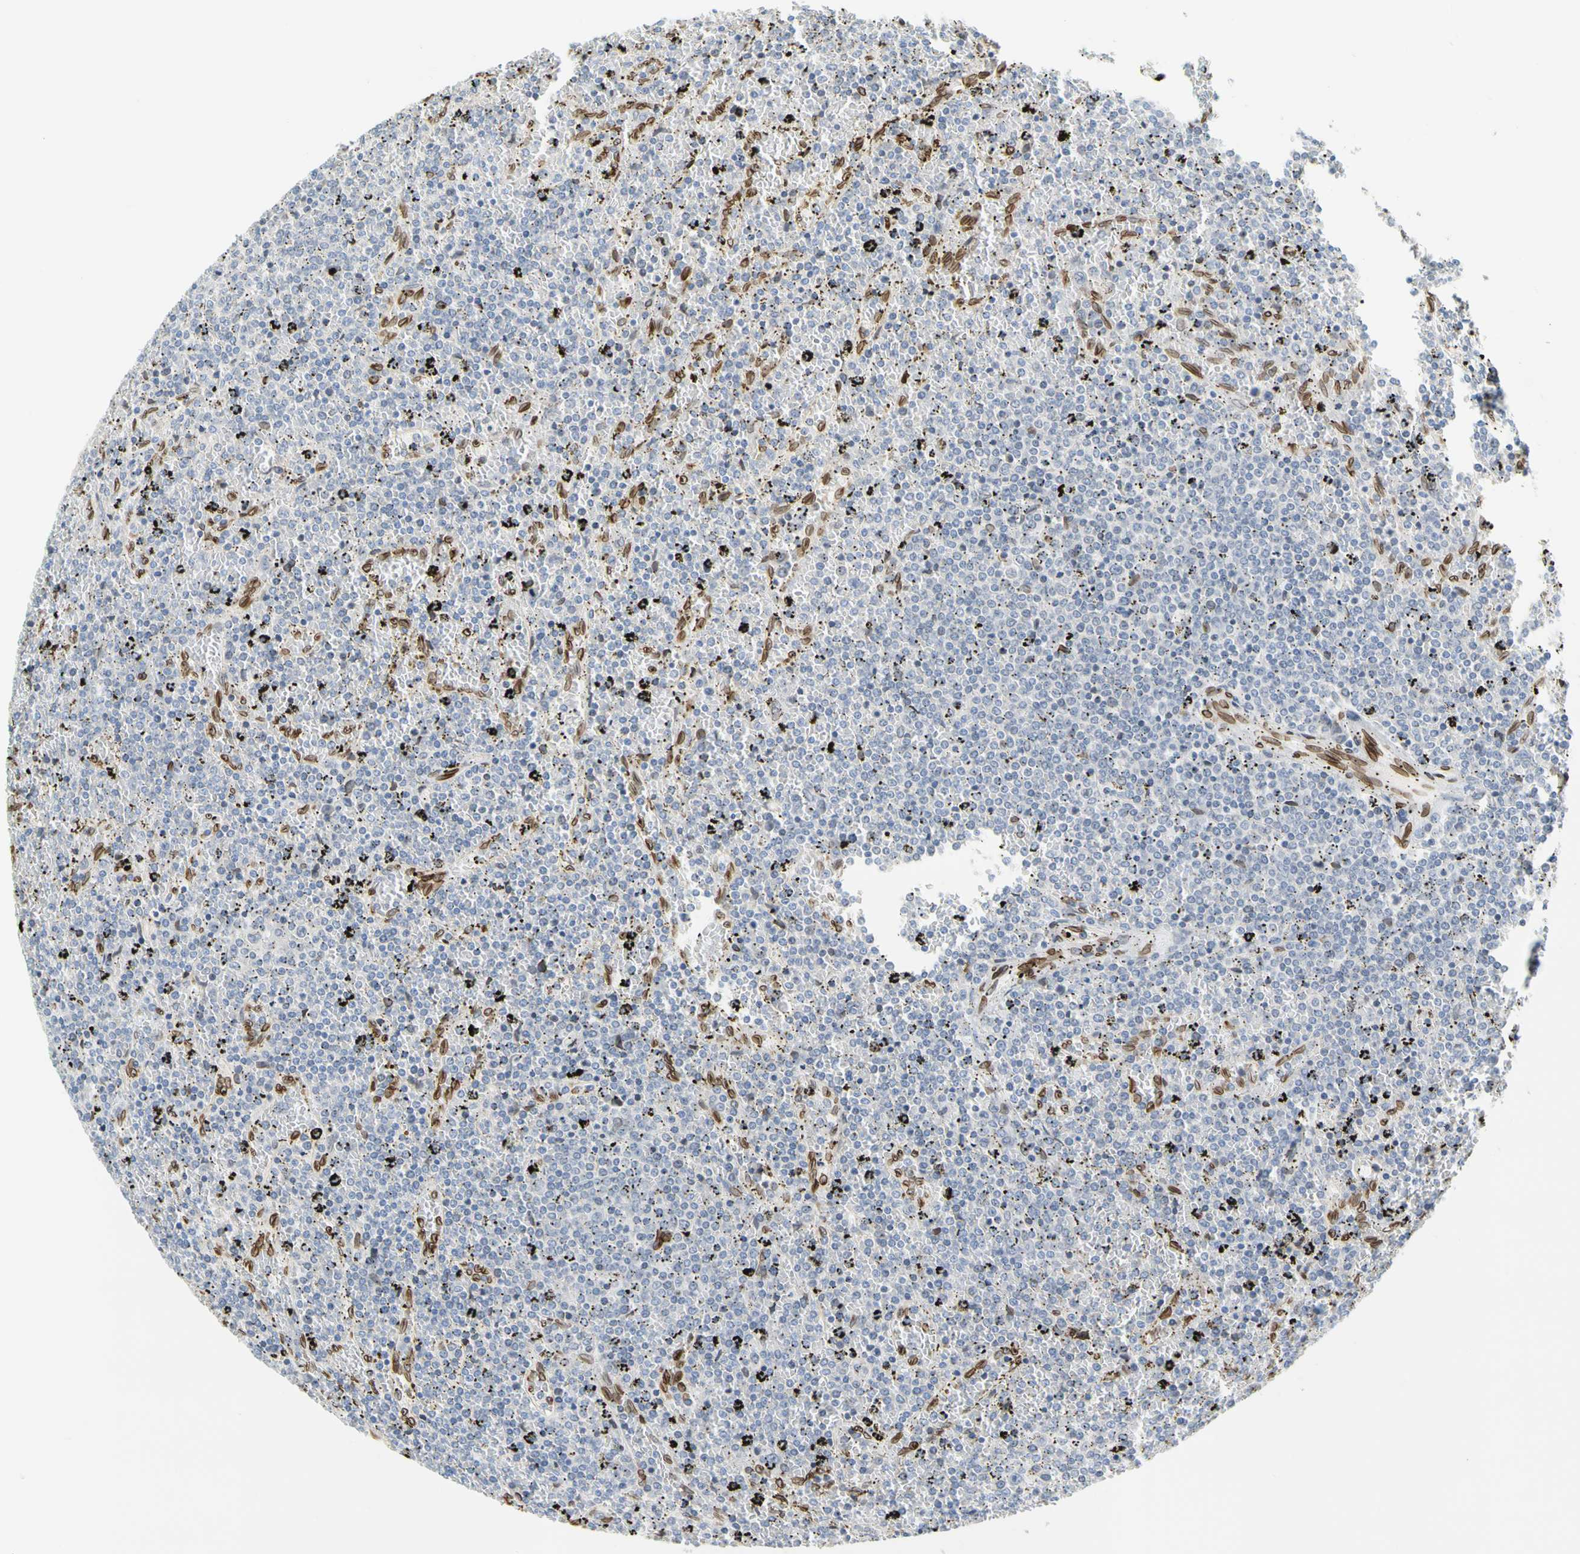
{"staining": {"intensity": "negative", "quantity": "none", "location": "none"}, "tissue": "lymphoma", "cell_type": "Tumor cells", "image_type": "cancer", "snomed": [{"axis": "morphology", "description": "Malignant lymphoma, non-Hodgkin's type, Low grade"}, {"axis": "topography", "description": "Spleen"}], "caption": "There is no significant positivity in tumor cells of lymphoma. Nuclei are stained in blue.", "gene": "SUN1", "patient": {"sex": "female", "age": 77}}